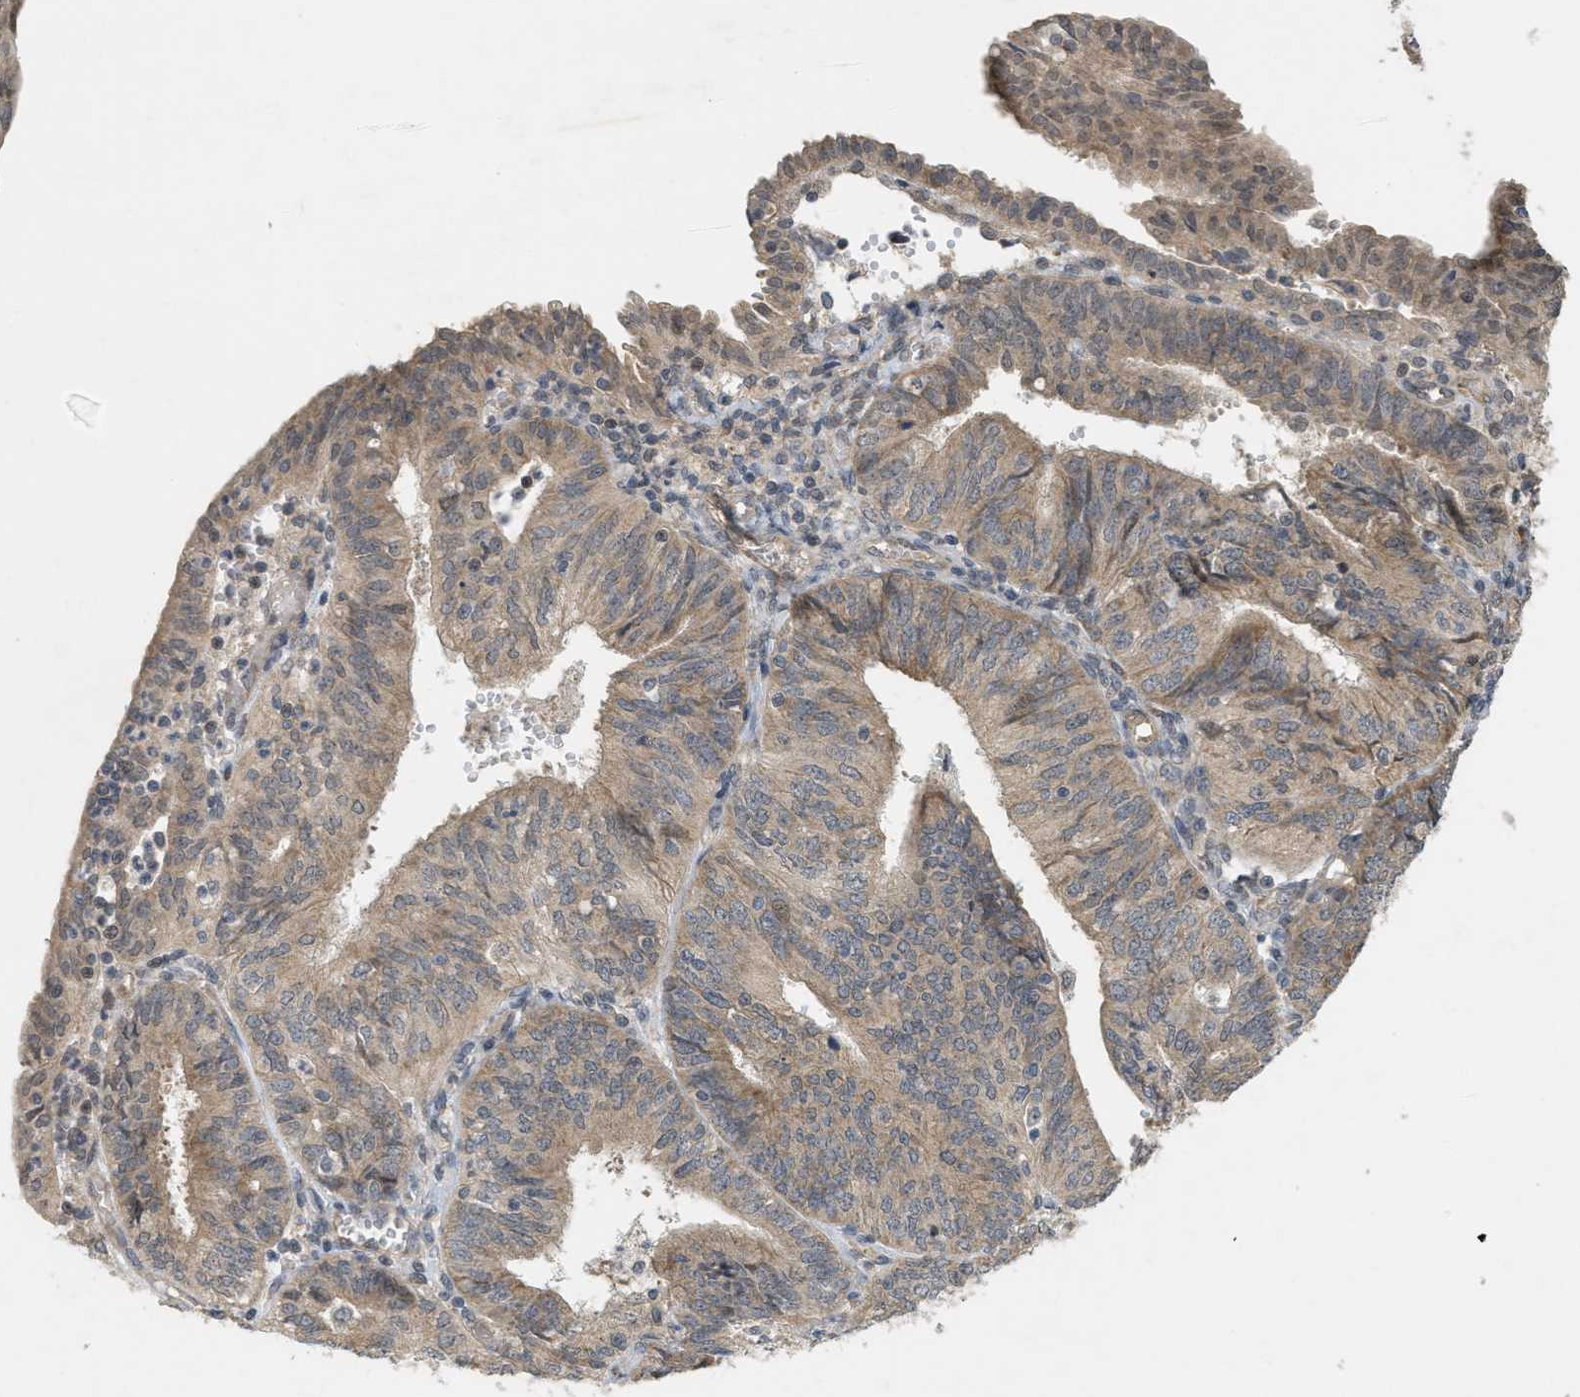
{"staining": {"intensity": "moderate", "quantity": ">75%", "location": "cytoplasmic/membranous"}, "tissue": "endometrial cancer", "cell_type": "Tumor cells", "image_type": "cancer", "snomed": [{"axis": "morphology", "description": "Adenocarcinoma, NOS"}, {"axis": "topography", "description": "Endometrium"}], "caption": "Immunohistochemistry (DAB) staining of endometrial adenocarcinoma reveals moderate cytoplasmic/membranous protein staining in about >75% of tumor cells.", "gene": "PRKD1", "patient": {"sex": "female", "age": 58}}